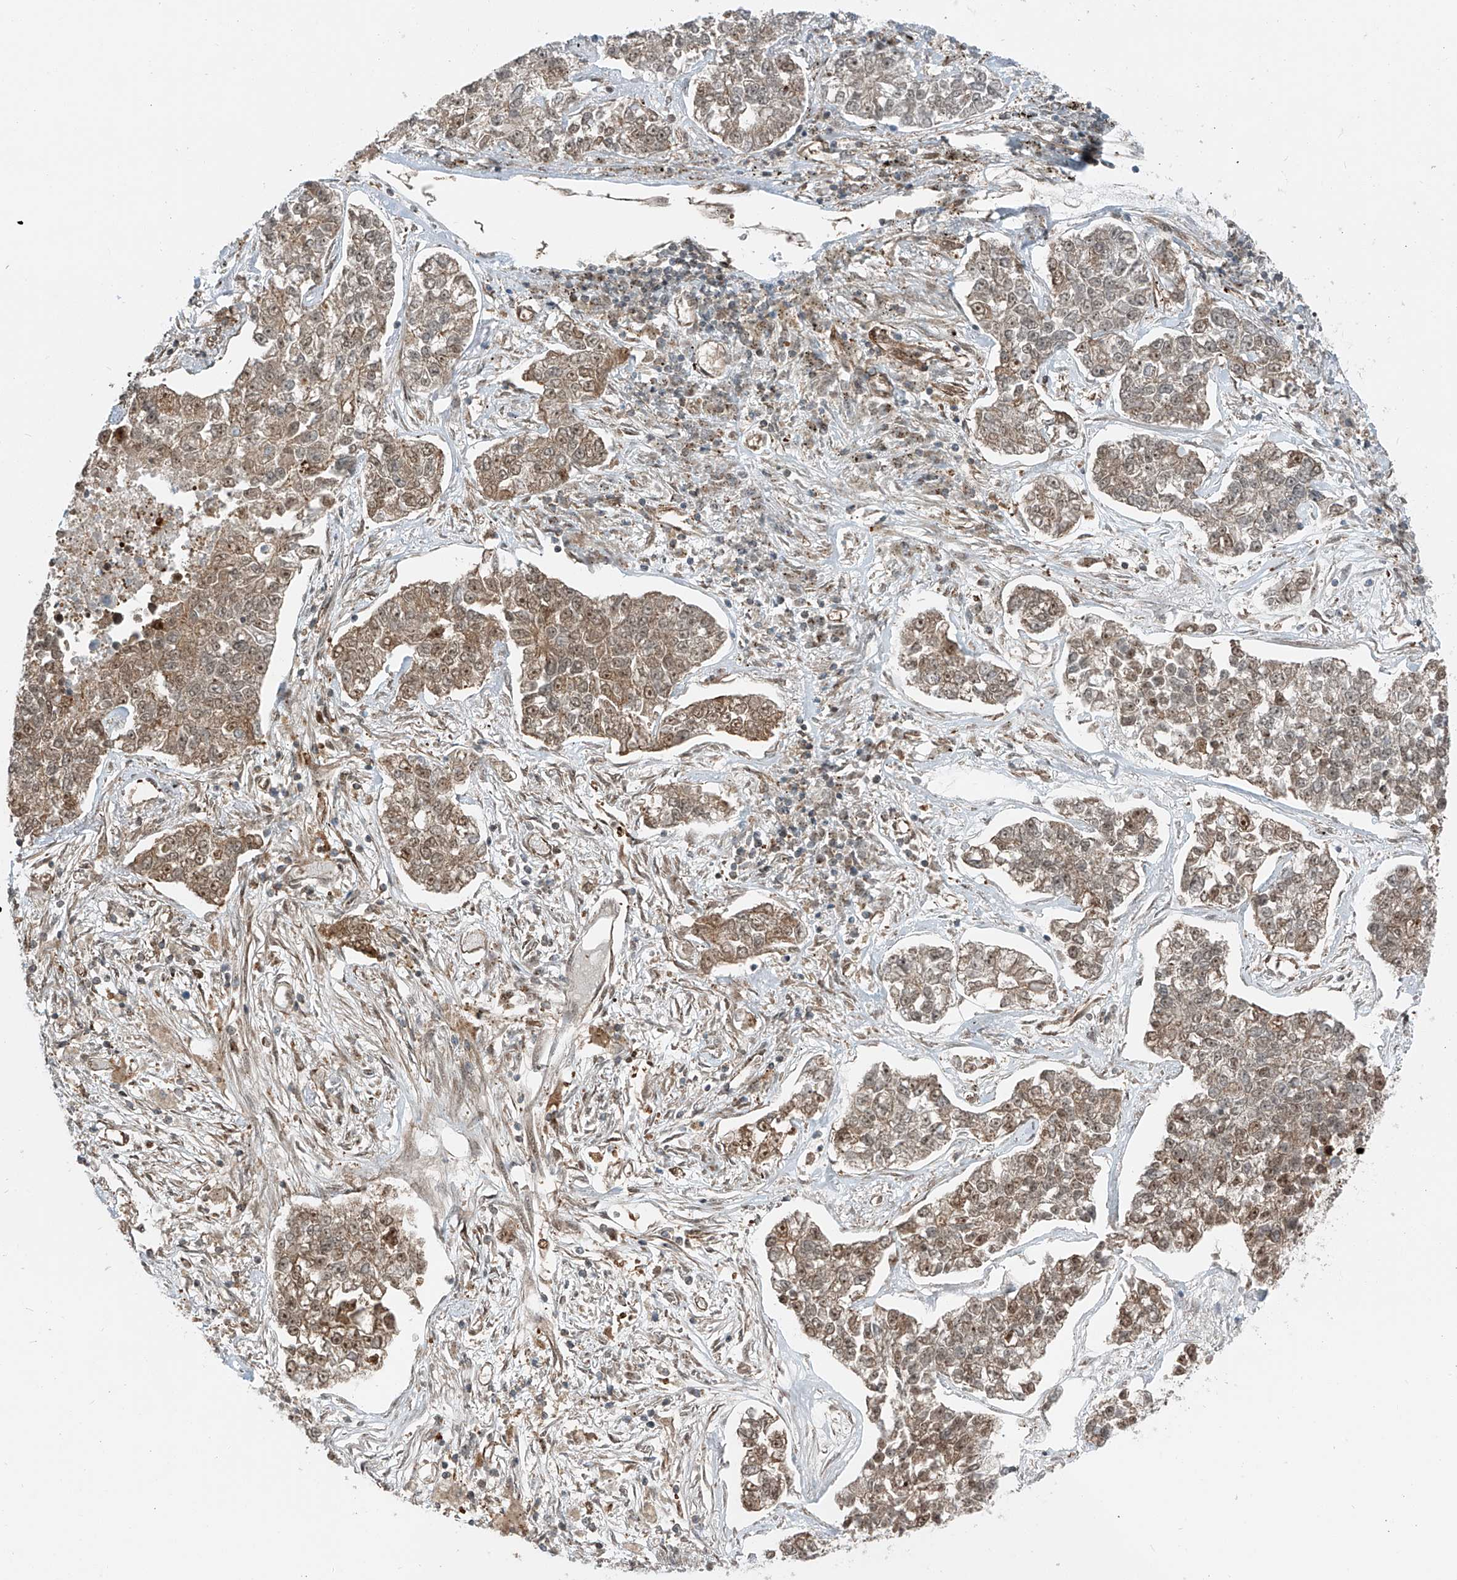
{"staining": {"intensity": "moderate", "quantity": "25%-75%", "location": "cytoplasmic/membranous,nuclear"}, "tissue": "lung cancer", "cell_type": "Tumor cells", "image_type": "cancer", "snomed": [{"axis": "morphology", "description": "Adenocarcinoma, NOS"}, {"axis": "topography", "description": "Lung"}], "caption": "Immunohistochemistry (IHC) image of lung cancer (adenocarcinoma) stained for a protein (brown), which demonstrates medium levels of moderate cytoplasmic/membranous and nuclear positivity in approximately 25%-75% of tumor cells.", "gene": "USP48", "patient": {"sex": "male", "age": 49}}